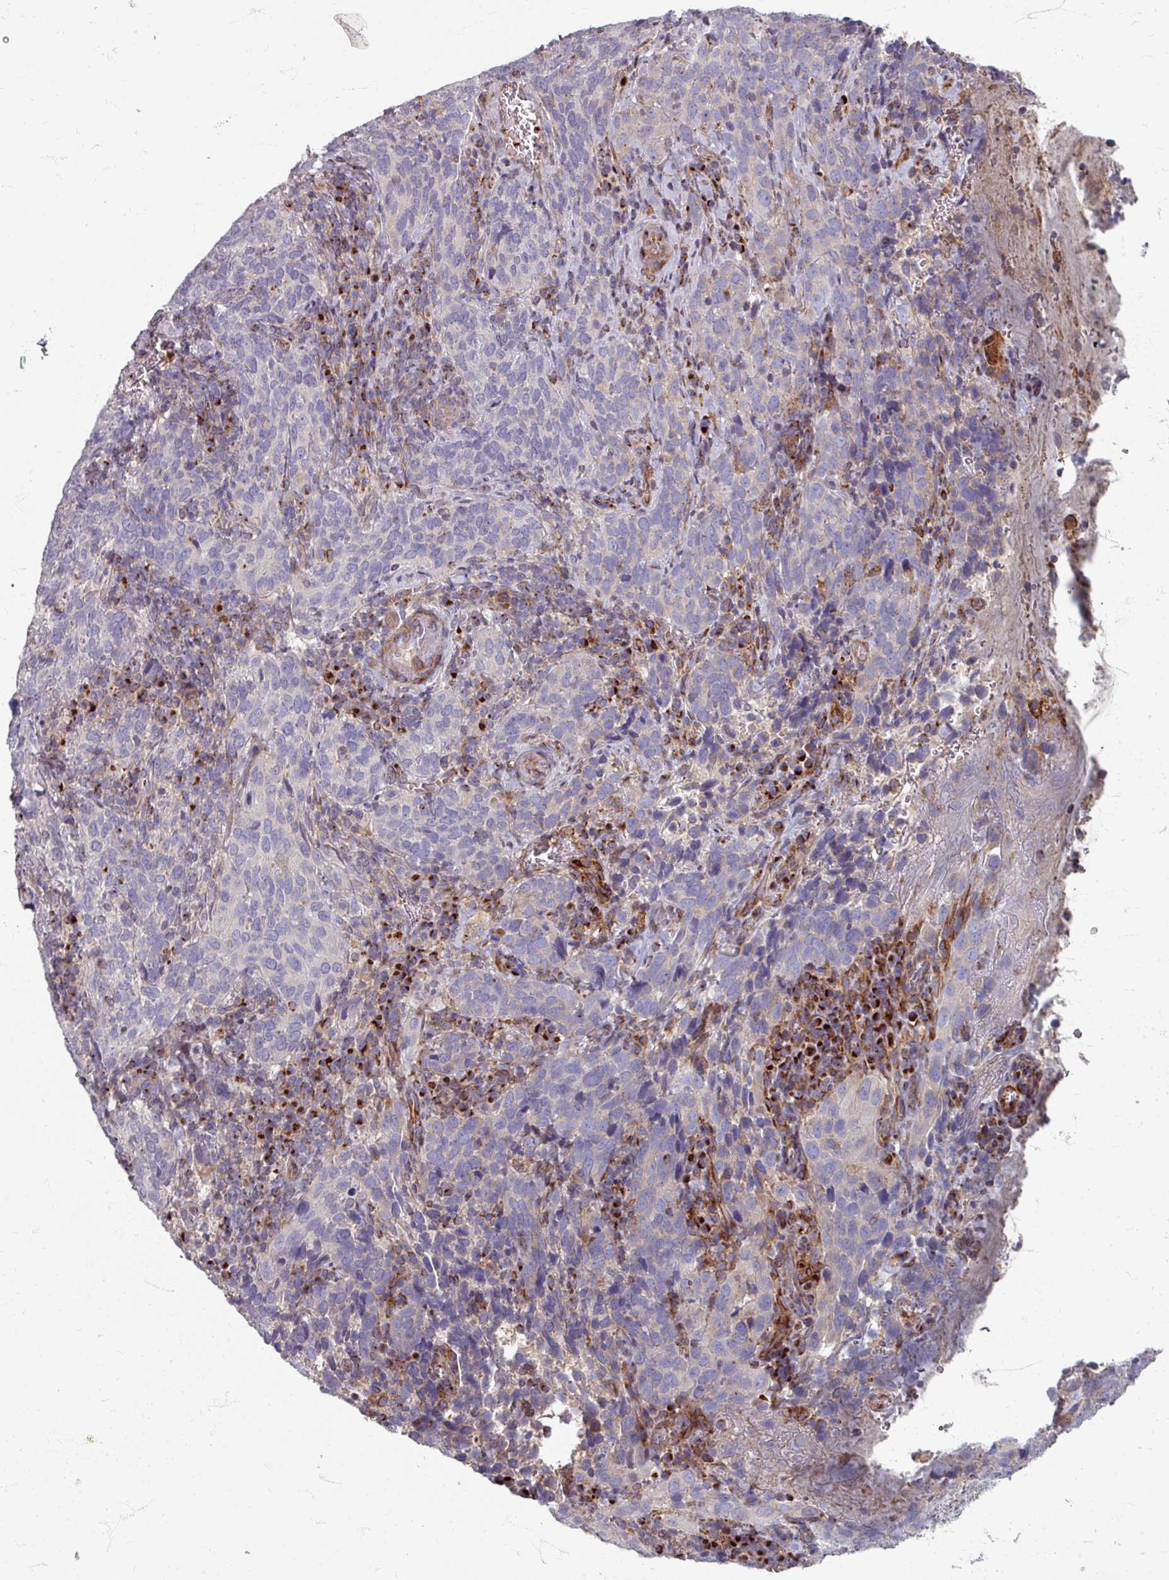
{"staining": {"intensity": "negative", "quantity": "none", "location": "none"}, "tissue": "cervical cancer", "cell_type": "Tumor cells", "image_type": "cancer", "snomed": [{"axis": "morphology", "description": "Squamous cell carcinoma, NOS"}, {"axis": "topography", "description": "Cervix"}], "caption": "The micrograph displays no staining of tumor cells in cervical squamous cell carcinoma.", "gene": "GABARAPL1", "patient": {"sex": "female", "age": 51}}